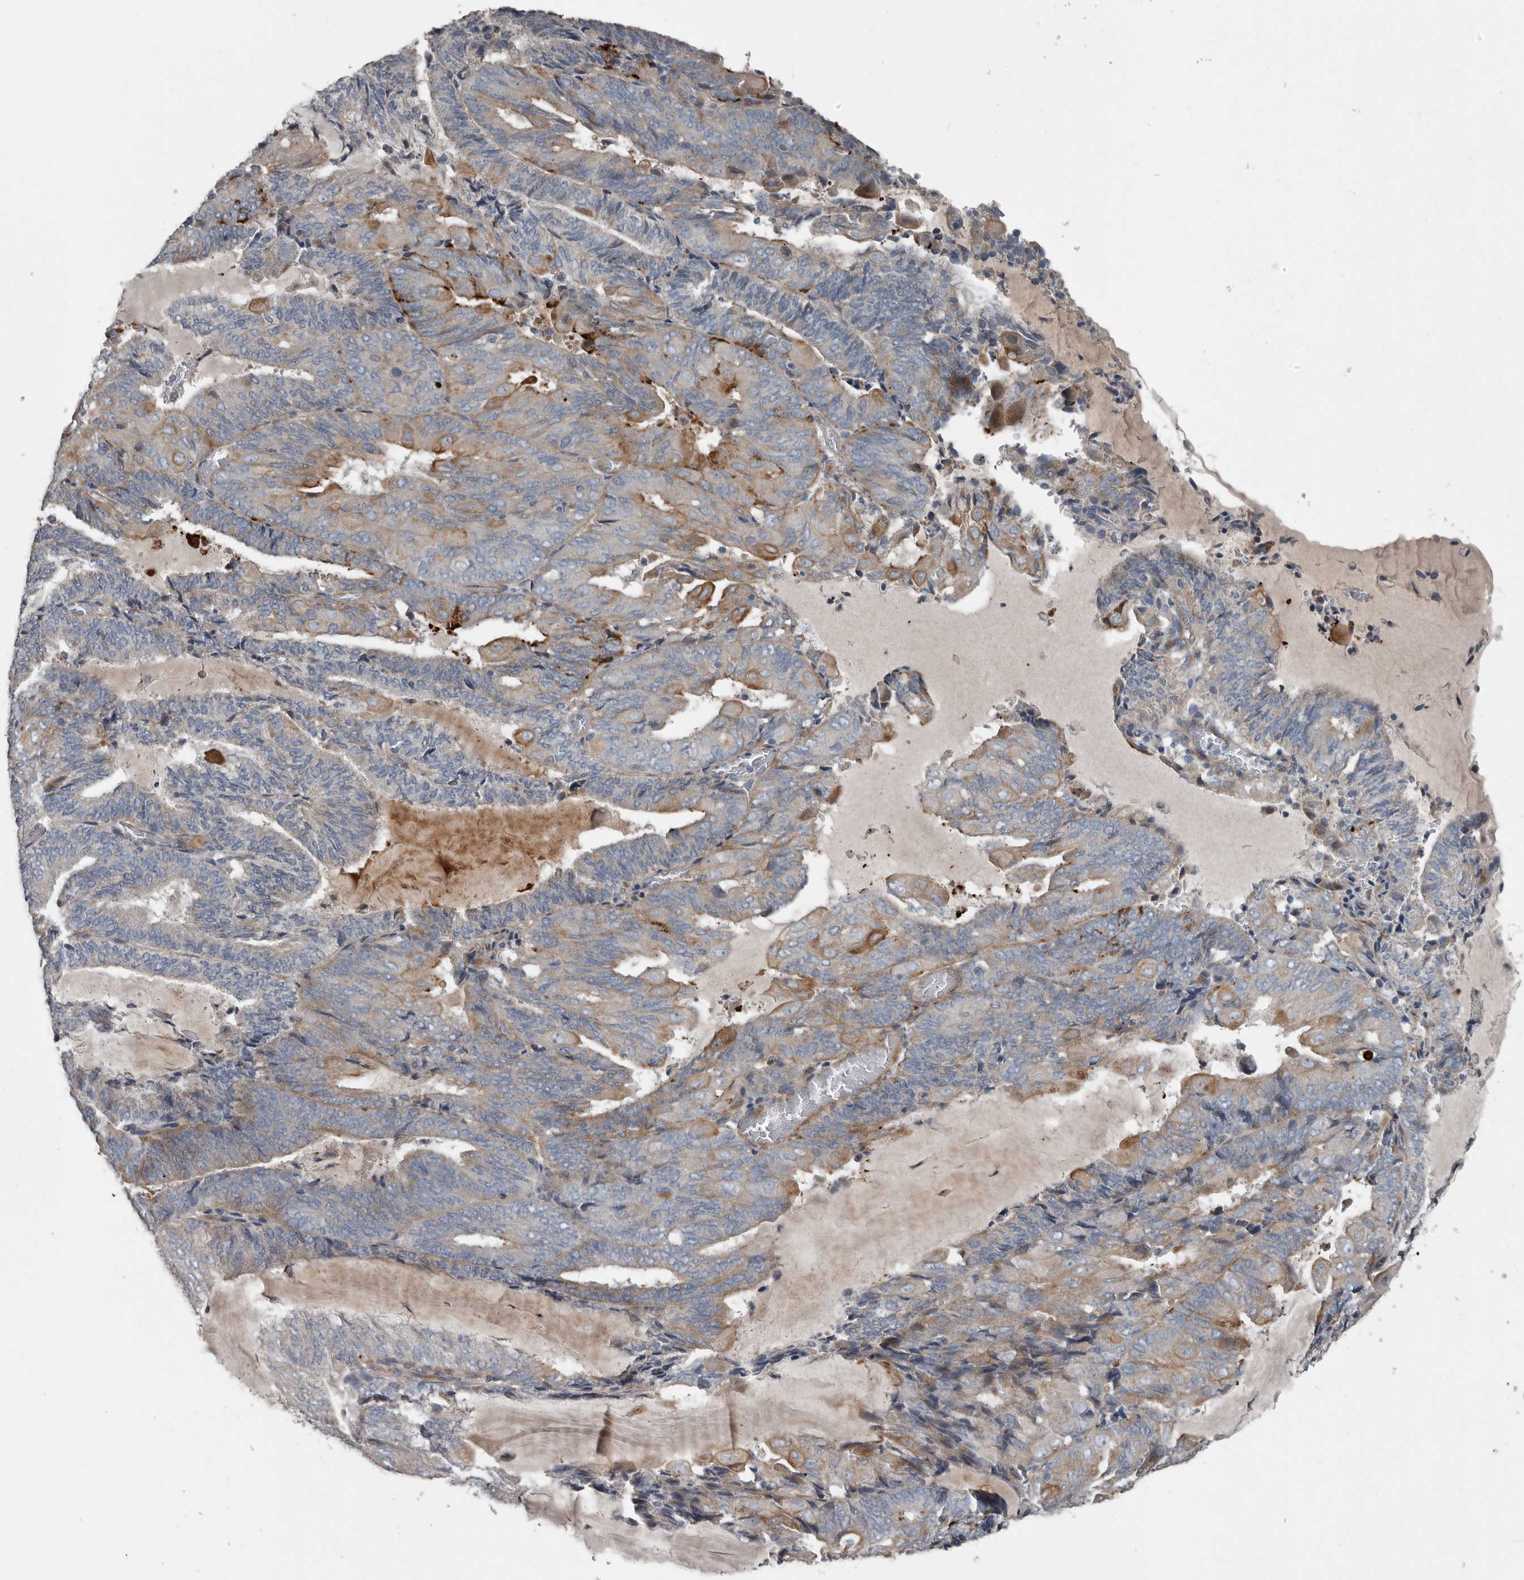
{"staining": {"intensity": "moderate", "quantity": "25%-75%", "location": "cytoplasmic/membranous"}, "tissue": "endometrial cancer", "cell_type": "Tumor cells", "image_type": "cancer", "snomed": [{"axis": "morphology", "description": "Adenocarcinoma, NOS"}, {"axis": "topography", "description": "Endometrium"}], "caption": "Moderate cytoplasmic/membranous protein staining is seen in about 25%-75% of tumor cells in endometrial adenocarcinoma.", "gene": "DPY19L4", "patient": {"sex": "female", "age": 81}}